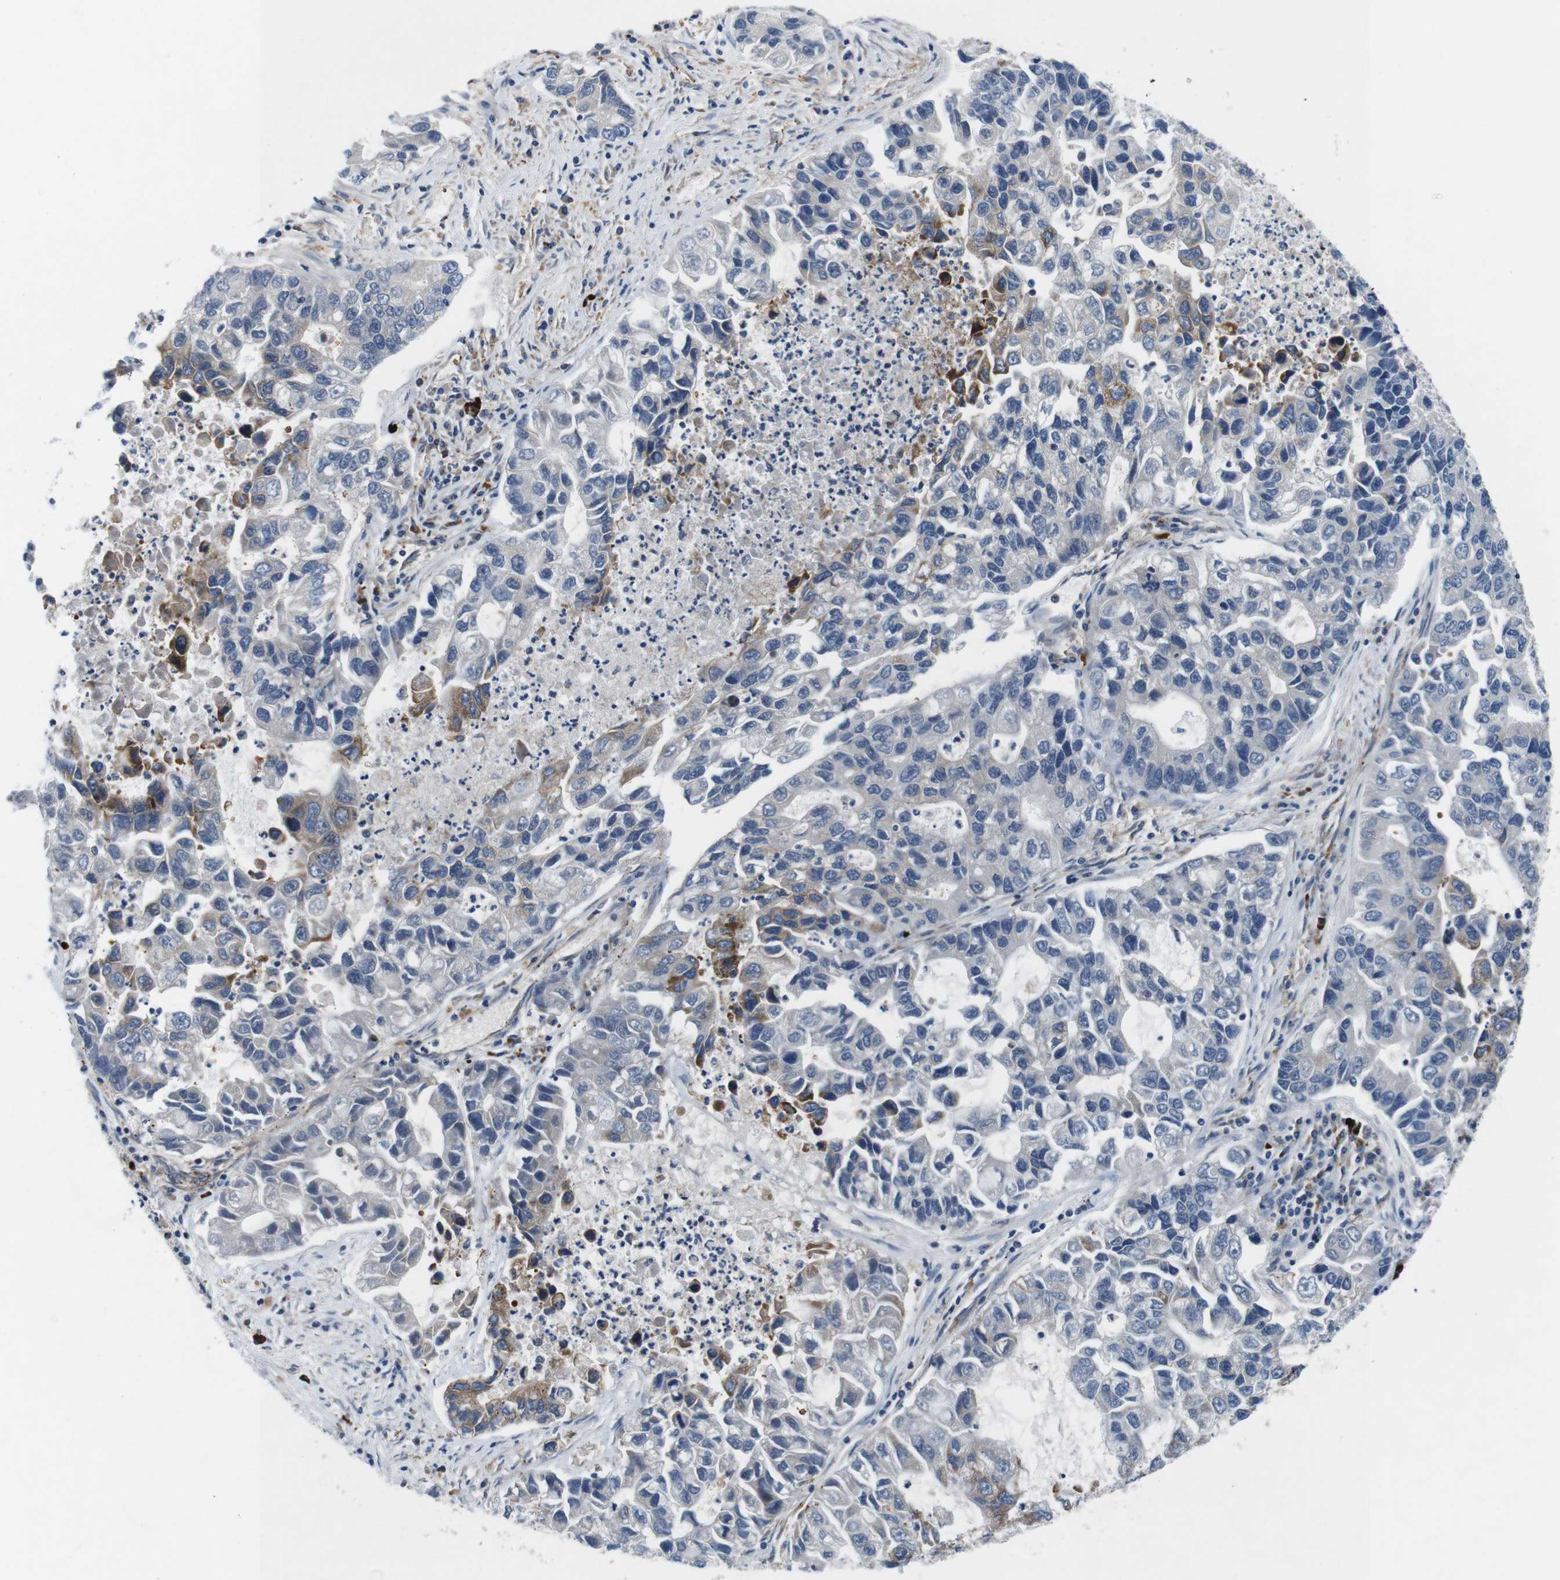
{"staining": {"intensity": "moderate", "quantity": "<25%", "location": "cytoplasmic/membranous"}, "tissue": "lung cancer", "cell_type": "Tumor cells", "image_type": "cancer", "snomed": [{"axis": "morphology", "description": "Adenocarcinoma, NOS"}, {"axis": "topography", "description": "Lung"}], "caption": "Immunohistochemistry of human lung cancer demonstrates low levels of moderate cytoplasmic/membranous positivity in approximately <25% of tumor cells.", "gene": "JAK1", "patient": {"sex": "female", "age": 51}}